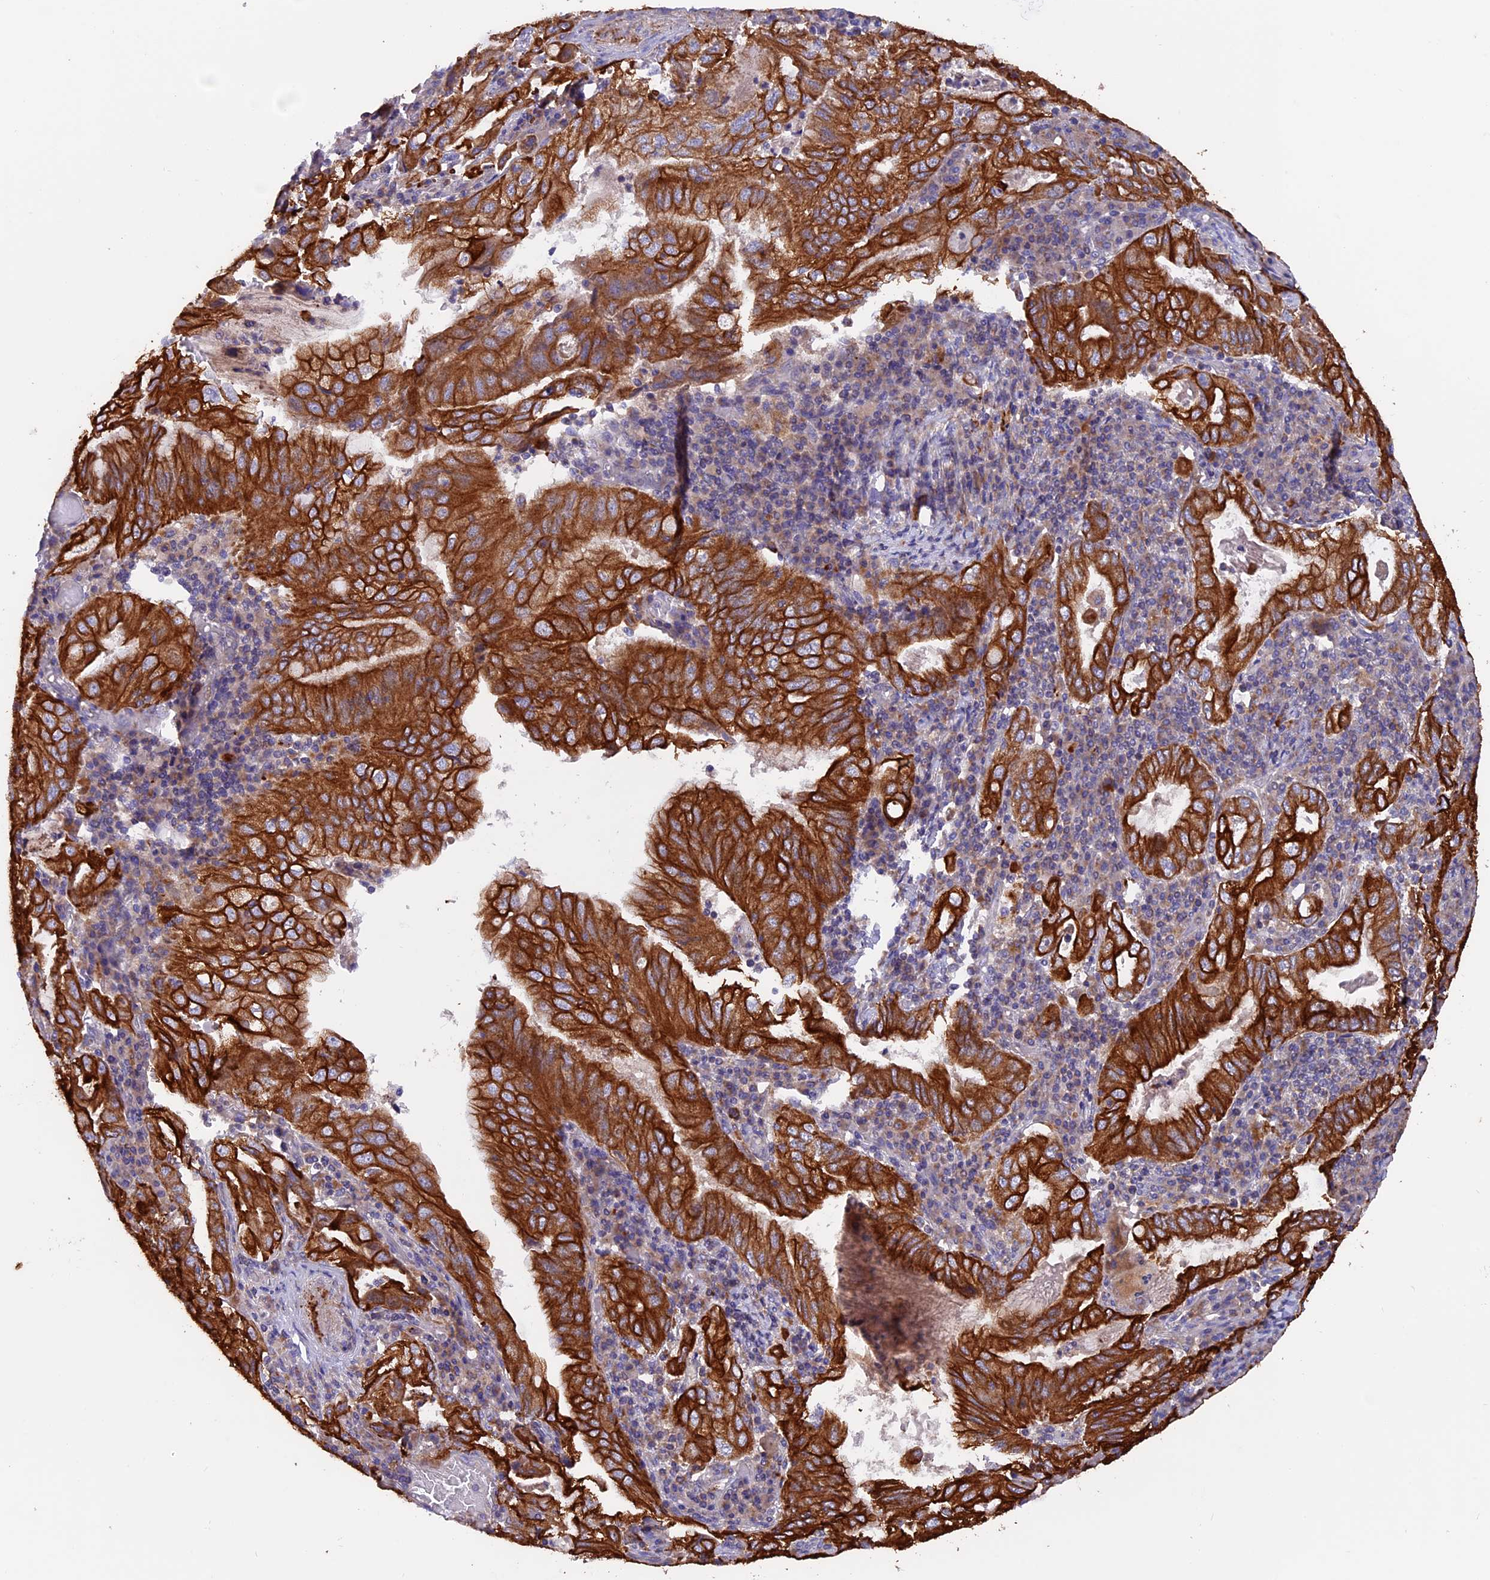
{"staining": {"intensity": "strong", "quantity": ">75%", "location": "cytoplasmic/membranous"}, "tissue": "stomach cancer", "cell_type": "Tumor cells", "image_type": "cancer", "snomed": [{"axis": "morphology", "description": "Normal tissue, NOS"}, {"axis": "morphology", "description": "Adenocarcinoma, NOS"}, {"axis": "topography", "description": "Esophagus"}, {"axis": "topography", "description": "Stomach, upper"}, {"axis": "topography", "description": "Peripheral nerve tissue"}], "caption": "Immunohistochemistry of stomach adenocarcinoma displays high levels of strong cytoplasmic/membranous positivity in approximately >75% of tumor cells.", "gene": "PTPN9", "patient": {"sex": "male", "age": 62}}